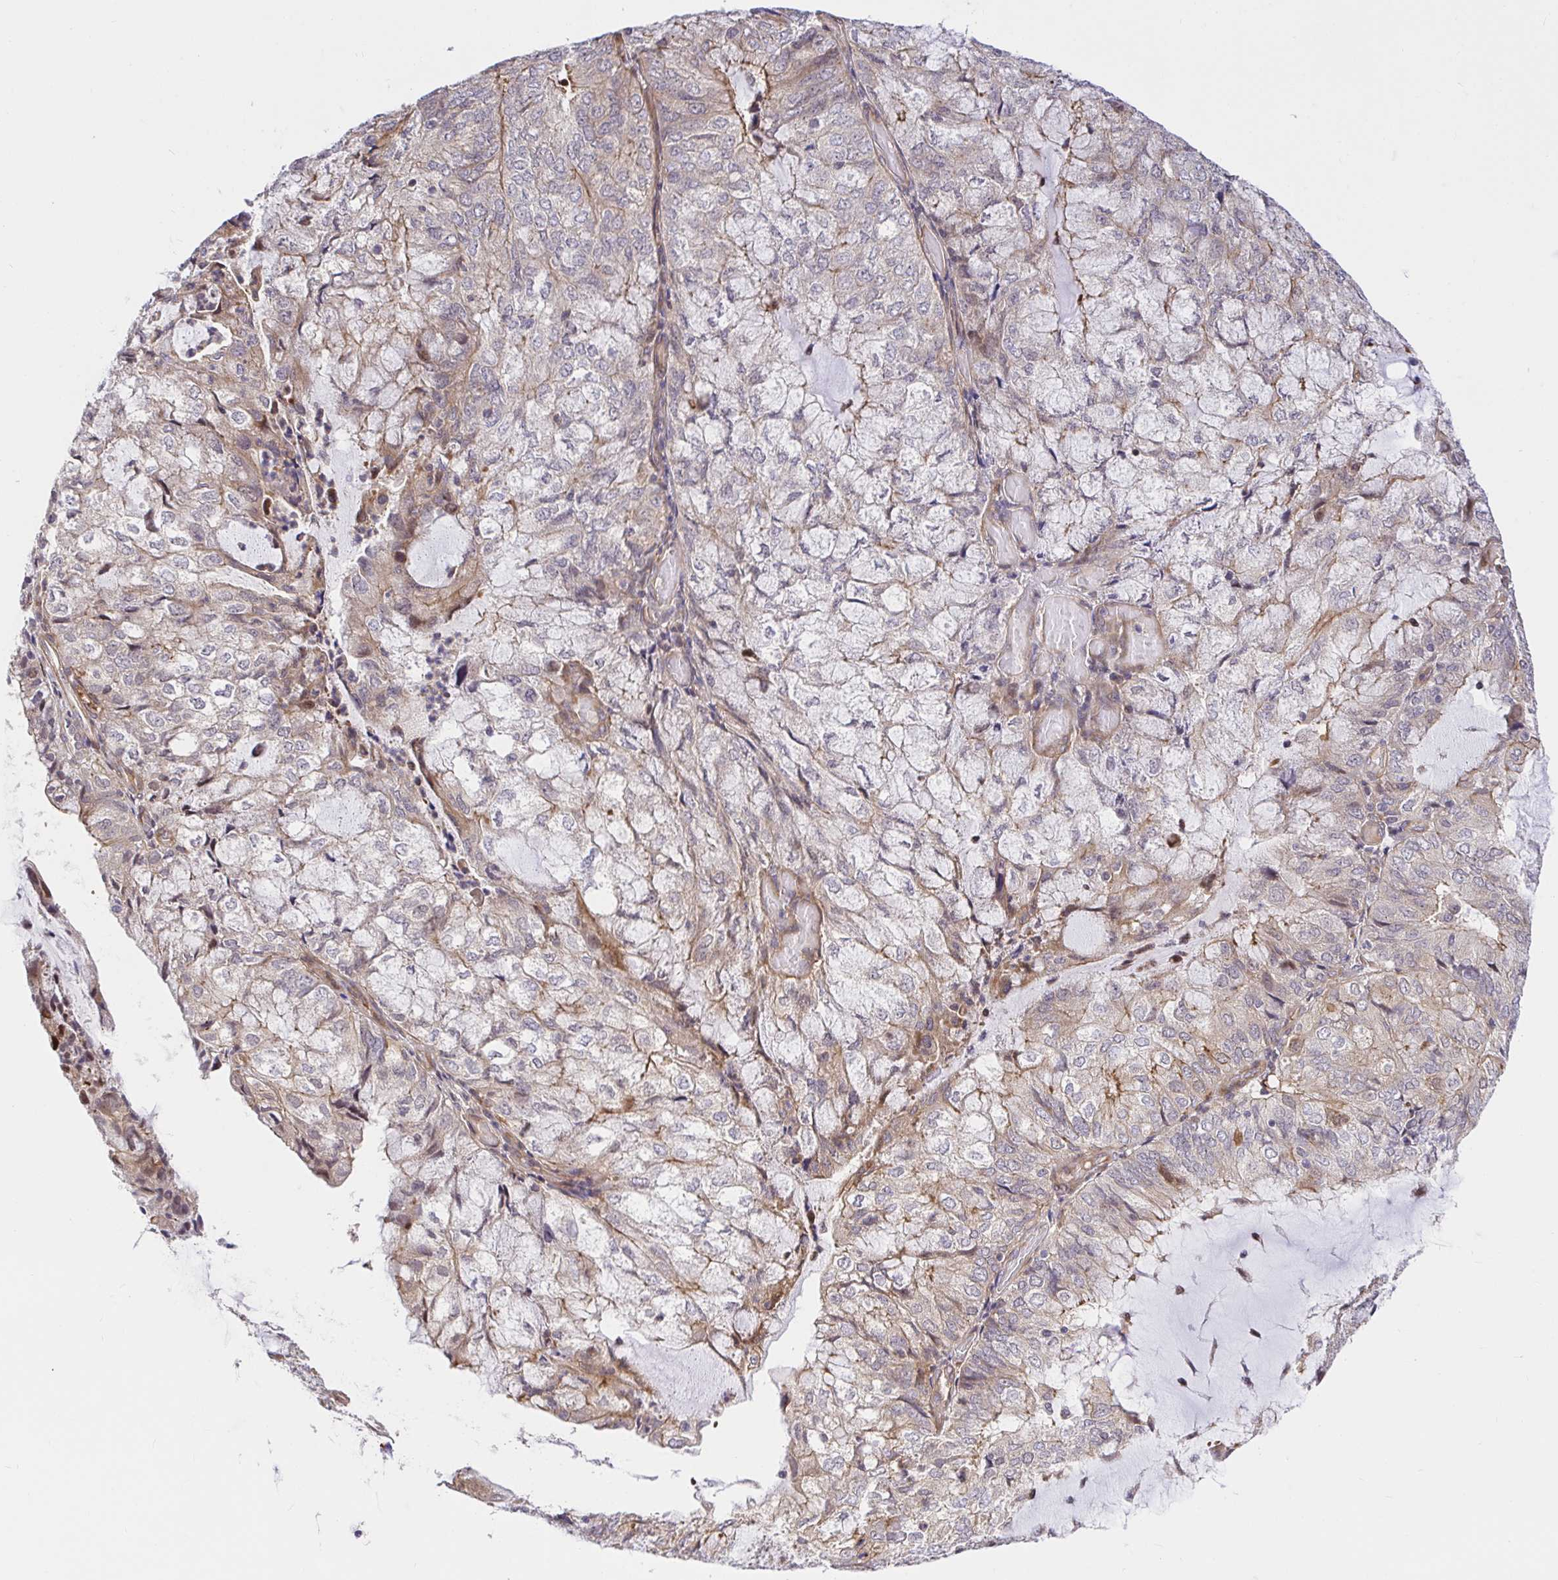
{"staining": {"intensity": "weak", "quantity": "25%-75%", "location": "cytoplasmic/membranous"}, "tissue": "endometrial cancer", "cell_type": "Tumor cells", "image_type": "cancer", "snomed": [{"axis": "morphology", "description": "Adenocarcinoma, NOS"}, {"axis": "topography", "description": "Endometrium"}], "caption": "A low amount of weak cytoplasmic/membranous staining is seen in about 25%-75% of tumor cells in endometrial cancer (adenocarcinoma) tissue.", "gene": "TRIM55", "patient": {"sex": "female", "age": 81}}